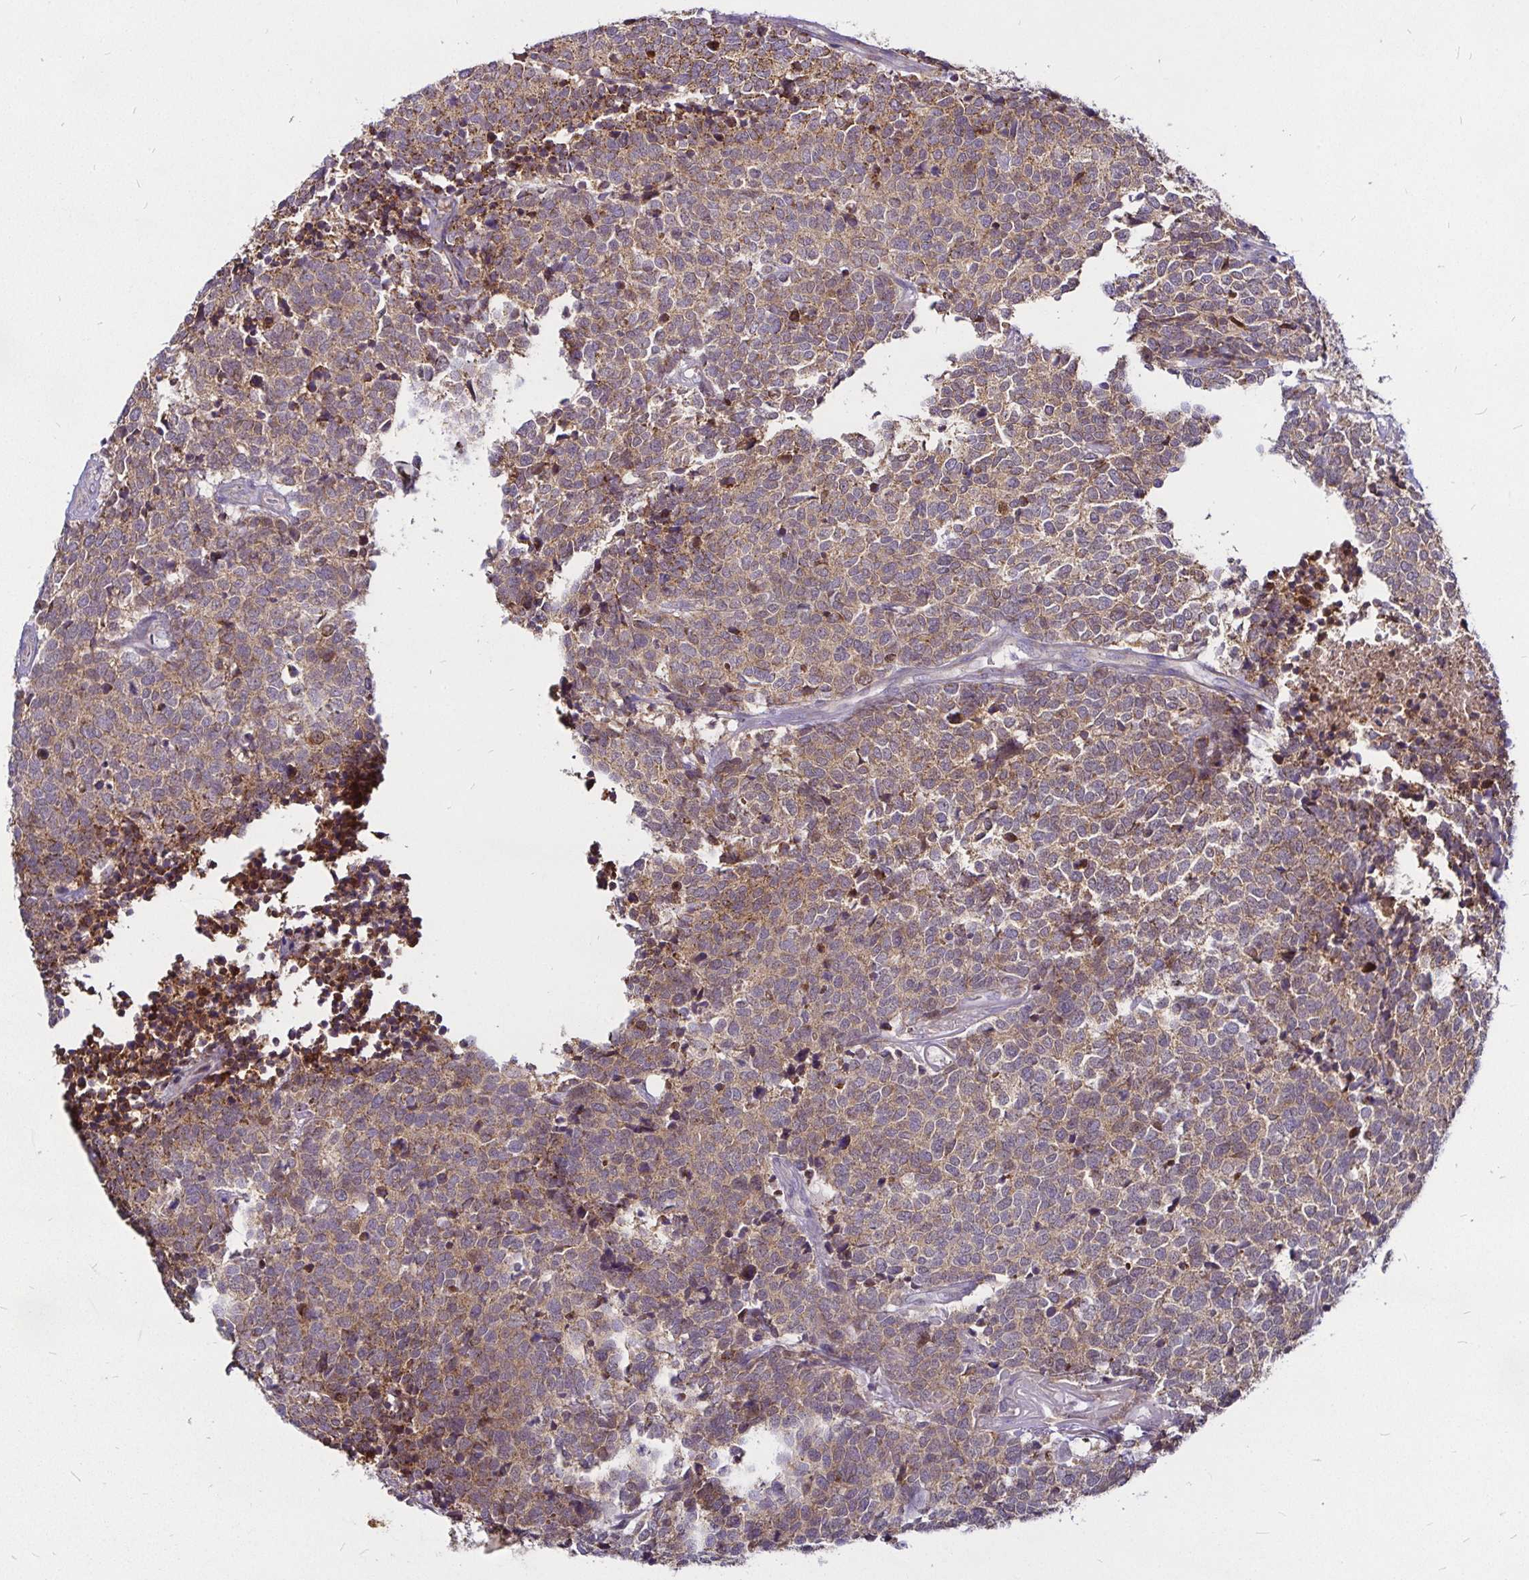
{"staining": {"intensity": "weak", "quantity": ">75%", "location": "cytoplasmic/membranous"}, "tissue": "carcinoid", "cell_type": "Tumor cells", "image_type": "cancer", "snomed": [{"axis": "morphology", "description": "Carcinoid, malignant, NOS"}, {"axis": "topography", "description": "Skin"}], "caption": "Brown immunohistochemical staining in carcinoid (malignant) displays weak cytoplasmic/membranous expression in about >75% of tumor cells. The staining was performed using DAB (3,3'-diaminobenzidine), with brown indicating positive protein expression. Nuclei are stained blue with hematoxylin.", "gene": "PGAM2", "patient": {"sex": "female", "age": 79}}